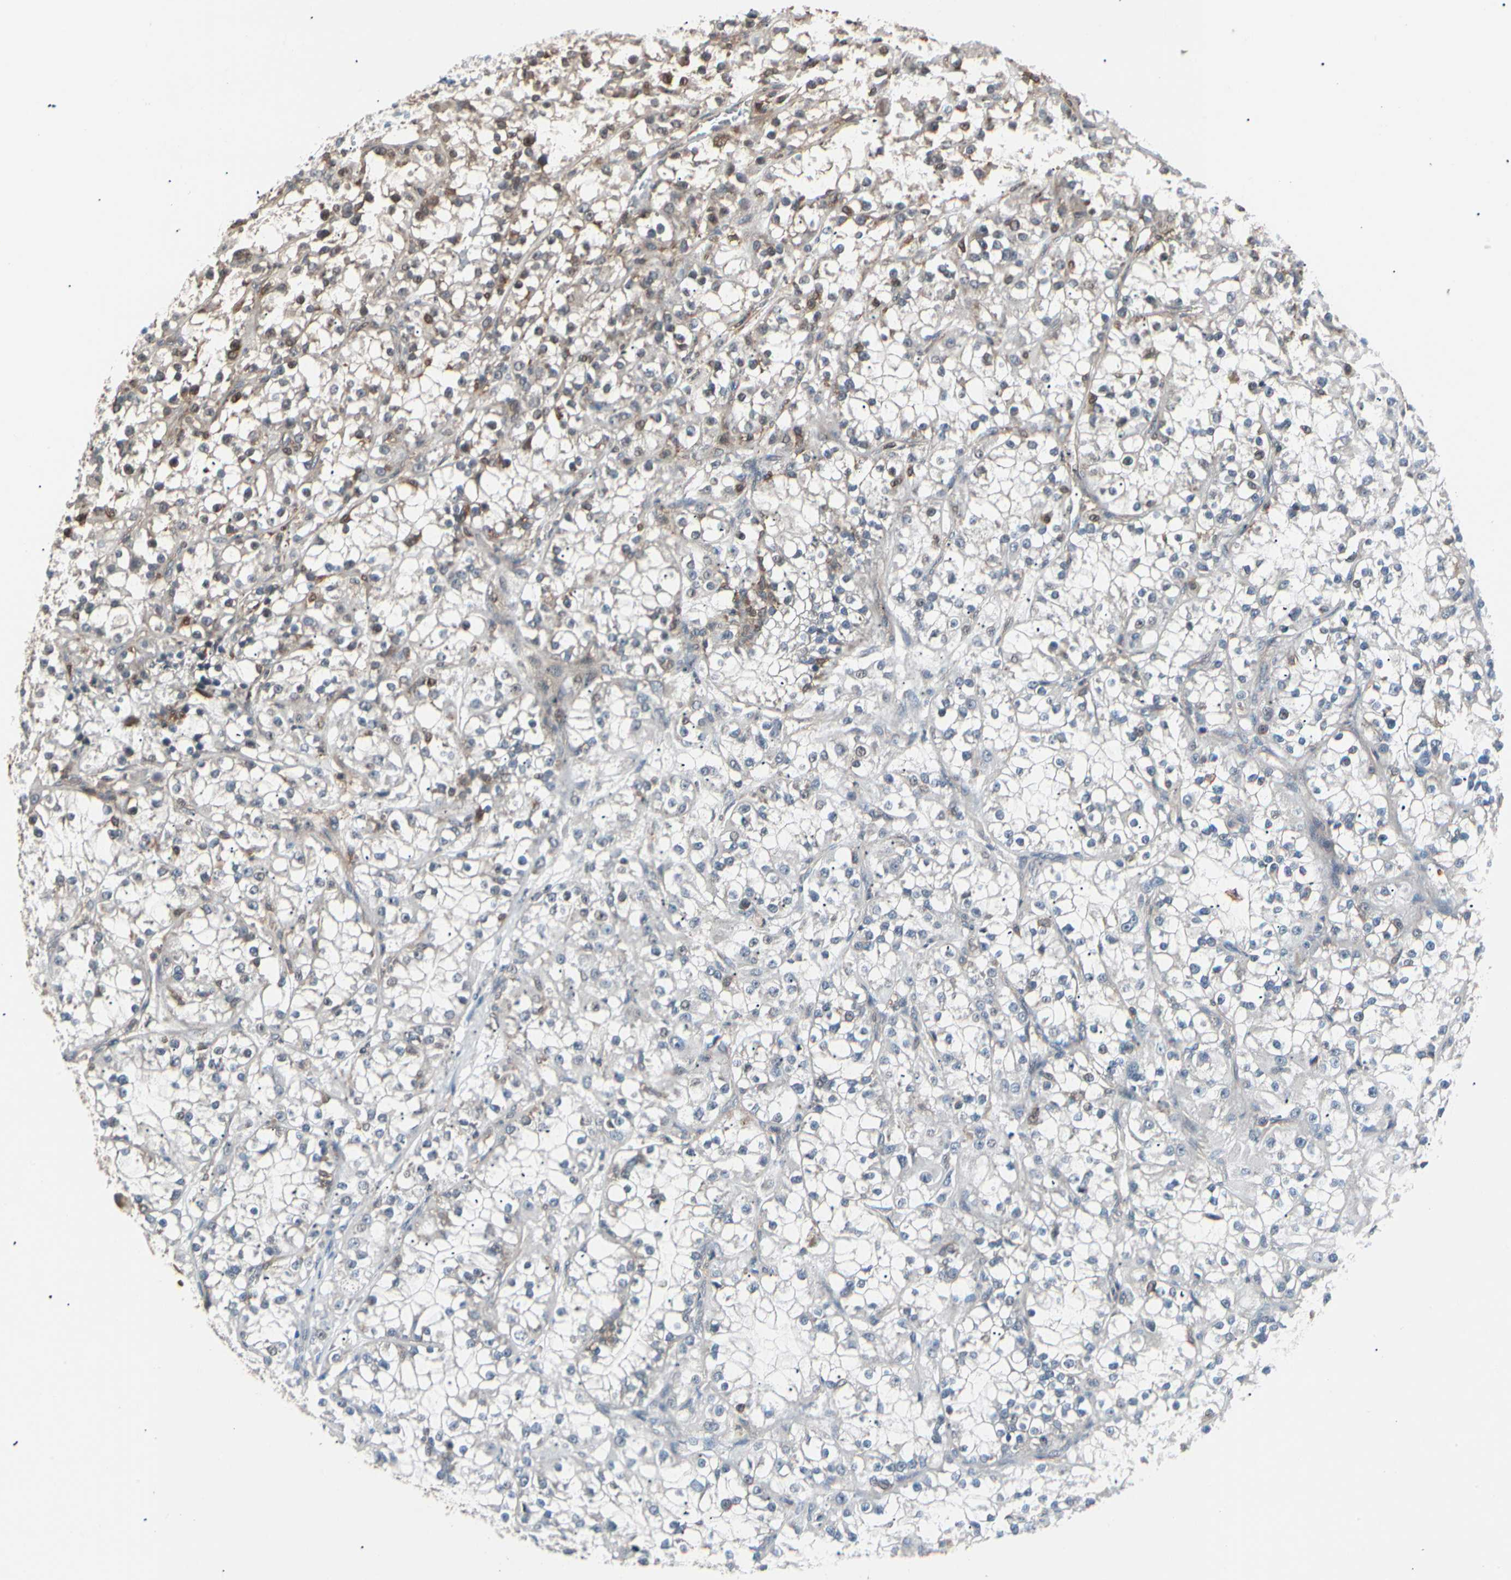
{"staining": {"intensity": "weak", "quantity": "<25%", "location": "cytoplasmic/membranous"}, "tissue": "renal cancer", "cell_type": "Tumor cells", "image_type": "cancer", "snomed": [{"axis": "morphology", "description": "Adenocarcinoma, NOS"}, {"axis": "topography", "description": "Kidney"}], "caption": "This is a photomicrograph of immunohistochemistry (IHC) staining of renal adenocarcinoma, which shows no positivity in tumor cells. The staining is performed using DAB brown chromogen with nuclei counter-stained in using hematoxylin.", "gene": "MAPK13", "patient": {"sex": "female", "age": 52}}